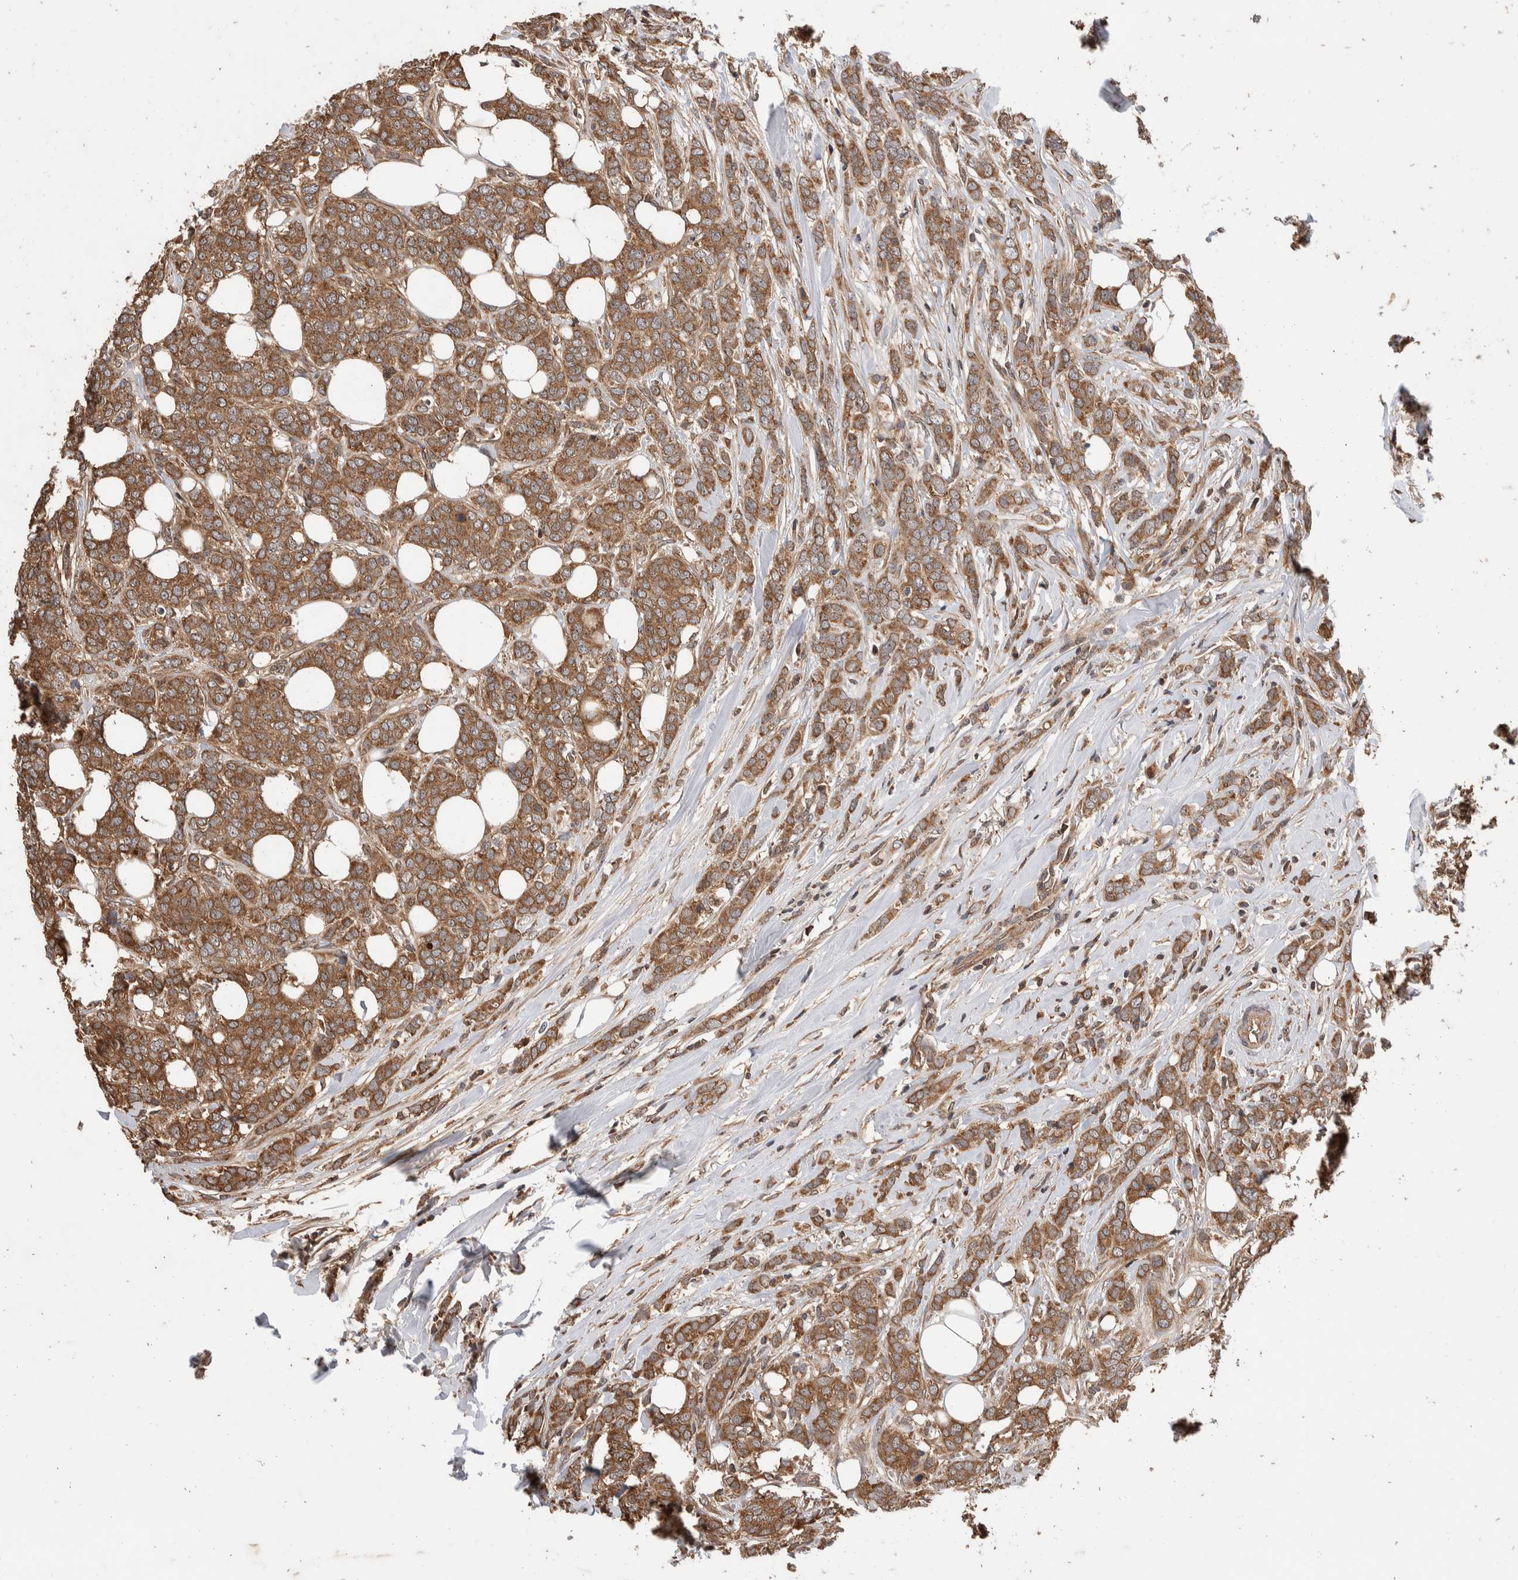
{"staining": {"intensity": "moderate", "quantity": ">75%", "location": "cytoplasmic/membranous"}, "tissue": "breast cancer", "cell_type": "Tumor cells", "image_type": "cancer", "snomed": [{"axis": "morphology", "description": "Lobular carcinoma"}, {"axis": "topography", "description": "Skin"}, {"axis": "topography", "description": "Breast"}], "caption": "About >75% of tumor cells in breast lobular carcinoma exhibit moderate cytoplasmic/membranous protein positivity as visualized by brown immunohistochemical staining.", "gene": "ABHD11", "patient": {"sex": "female", "age": 46}}